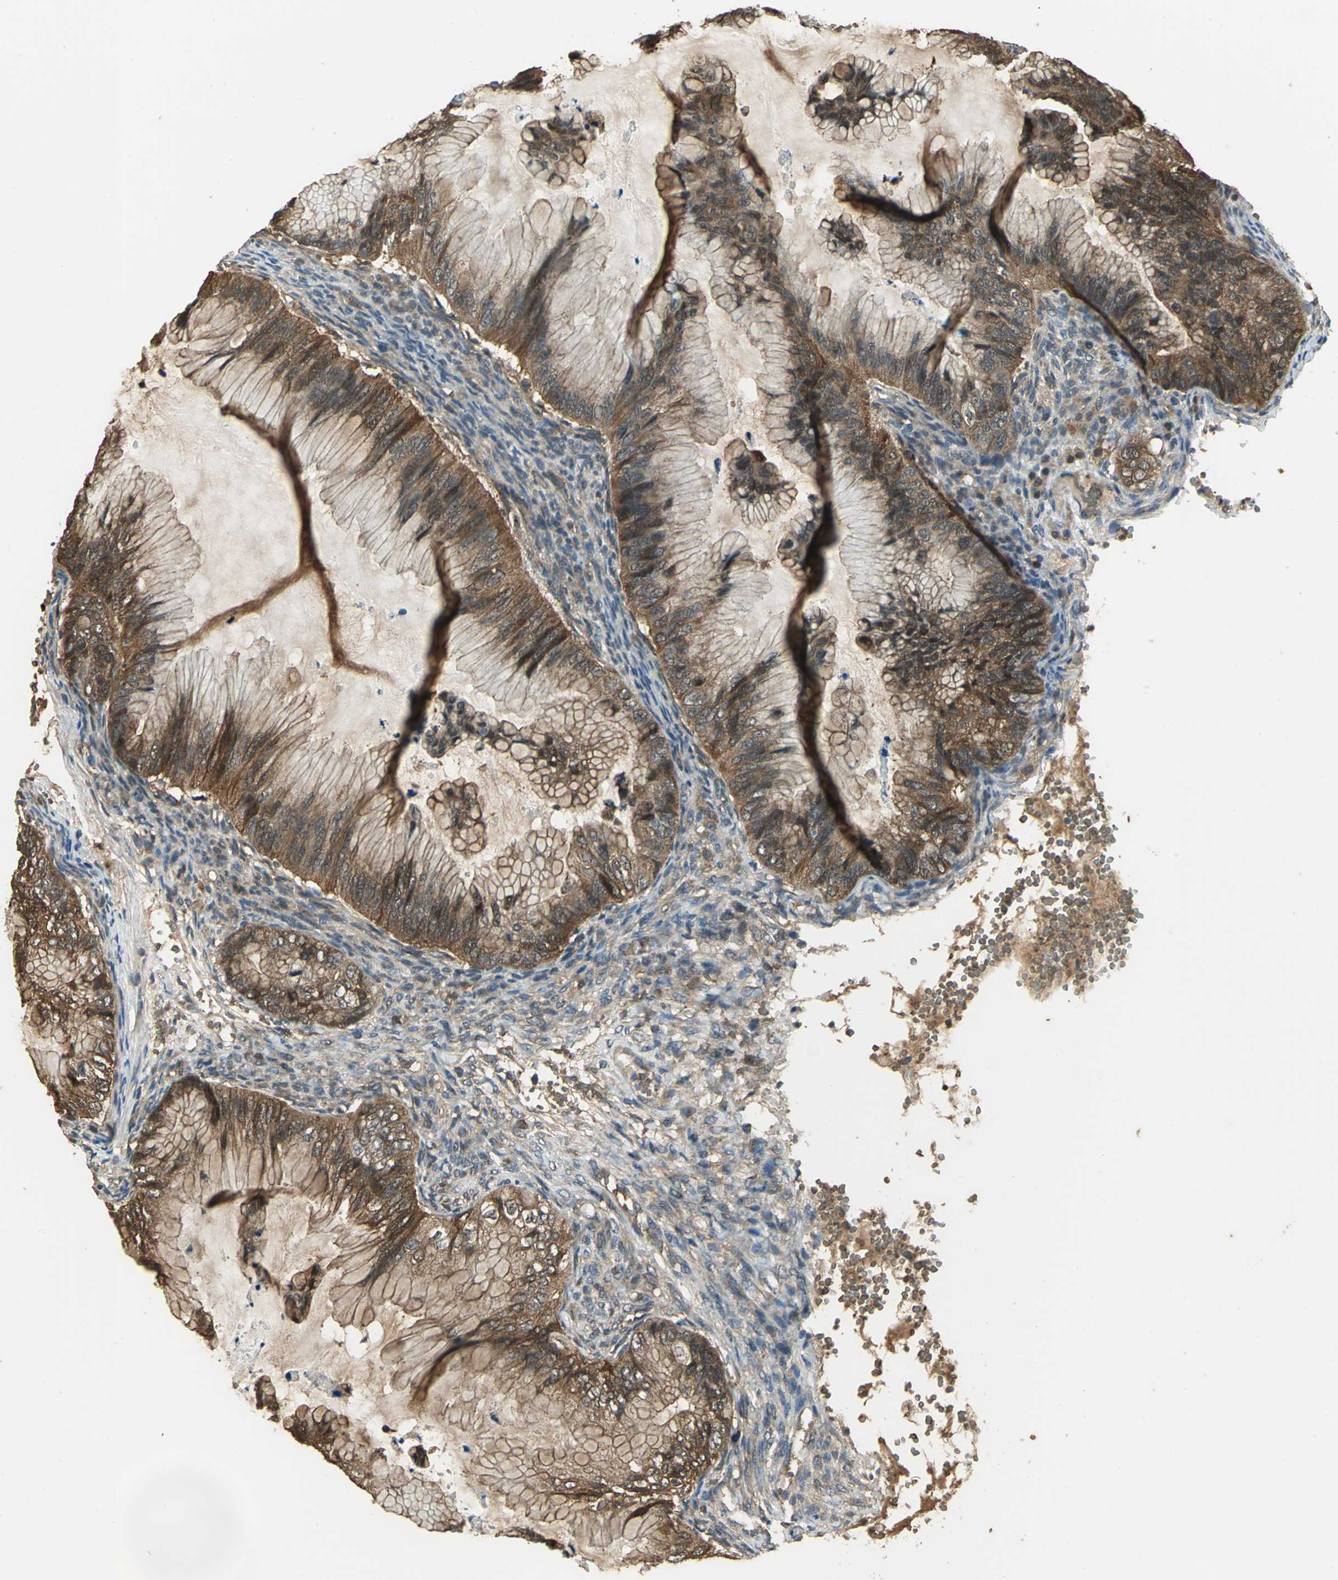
{"staining": {"intensity": "strong", "quantity": ">75%", "location": "cytoplasmic/membranous,nuclear"}, "tissue": "ovarian cancer", "cell_type": "Tumor cells", "image_type": "cancer", "snomed": [{"axis": "morphology", "description": "Cystadenocarcinoma, mucinous, NOS"}, {"axis": "topography", "description": "Ovary"}], "caption": "This photomicrograph demonstrates mucinous cystadenocarcinoma (ovarian) stained with IHC to label a protein in brown. The cytoplasmic/membranous and nuclear of tumor cells show strong positivity for the protein. Nuclei are counter-stained blue.", "gene": "DDAH1", "patient": {"sex": "female", "age": 36}}